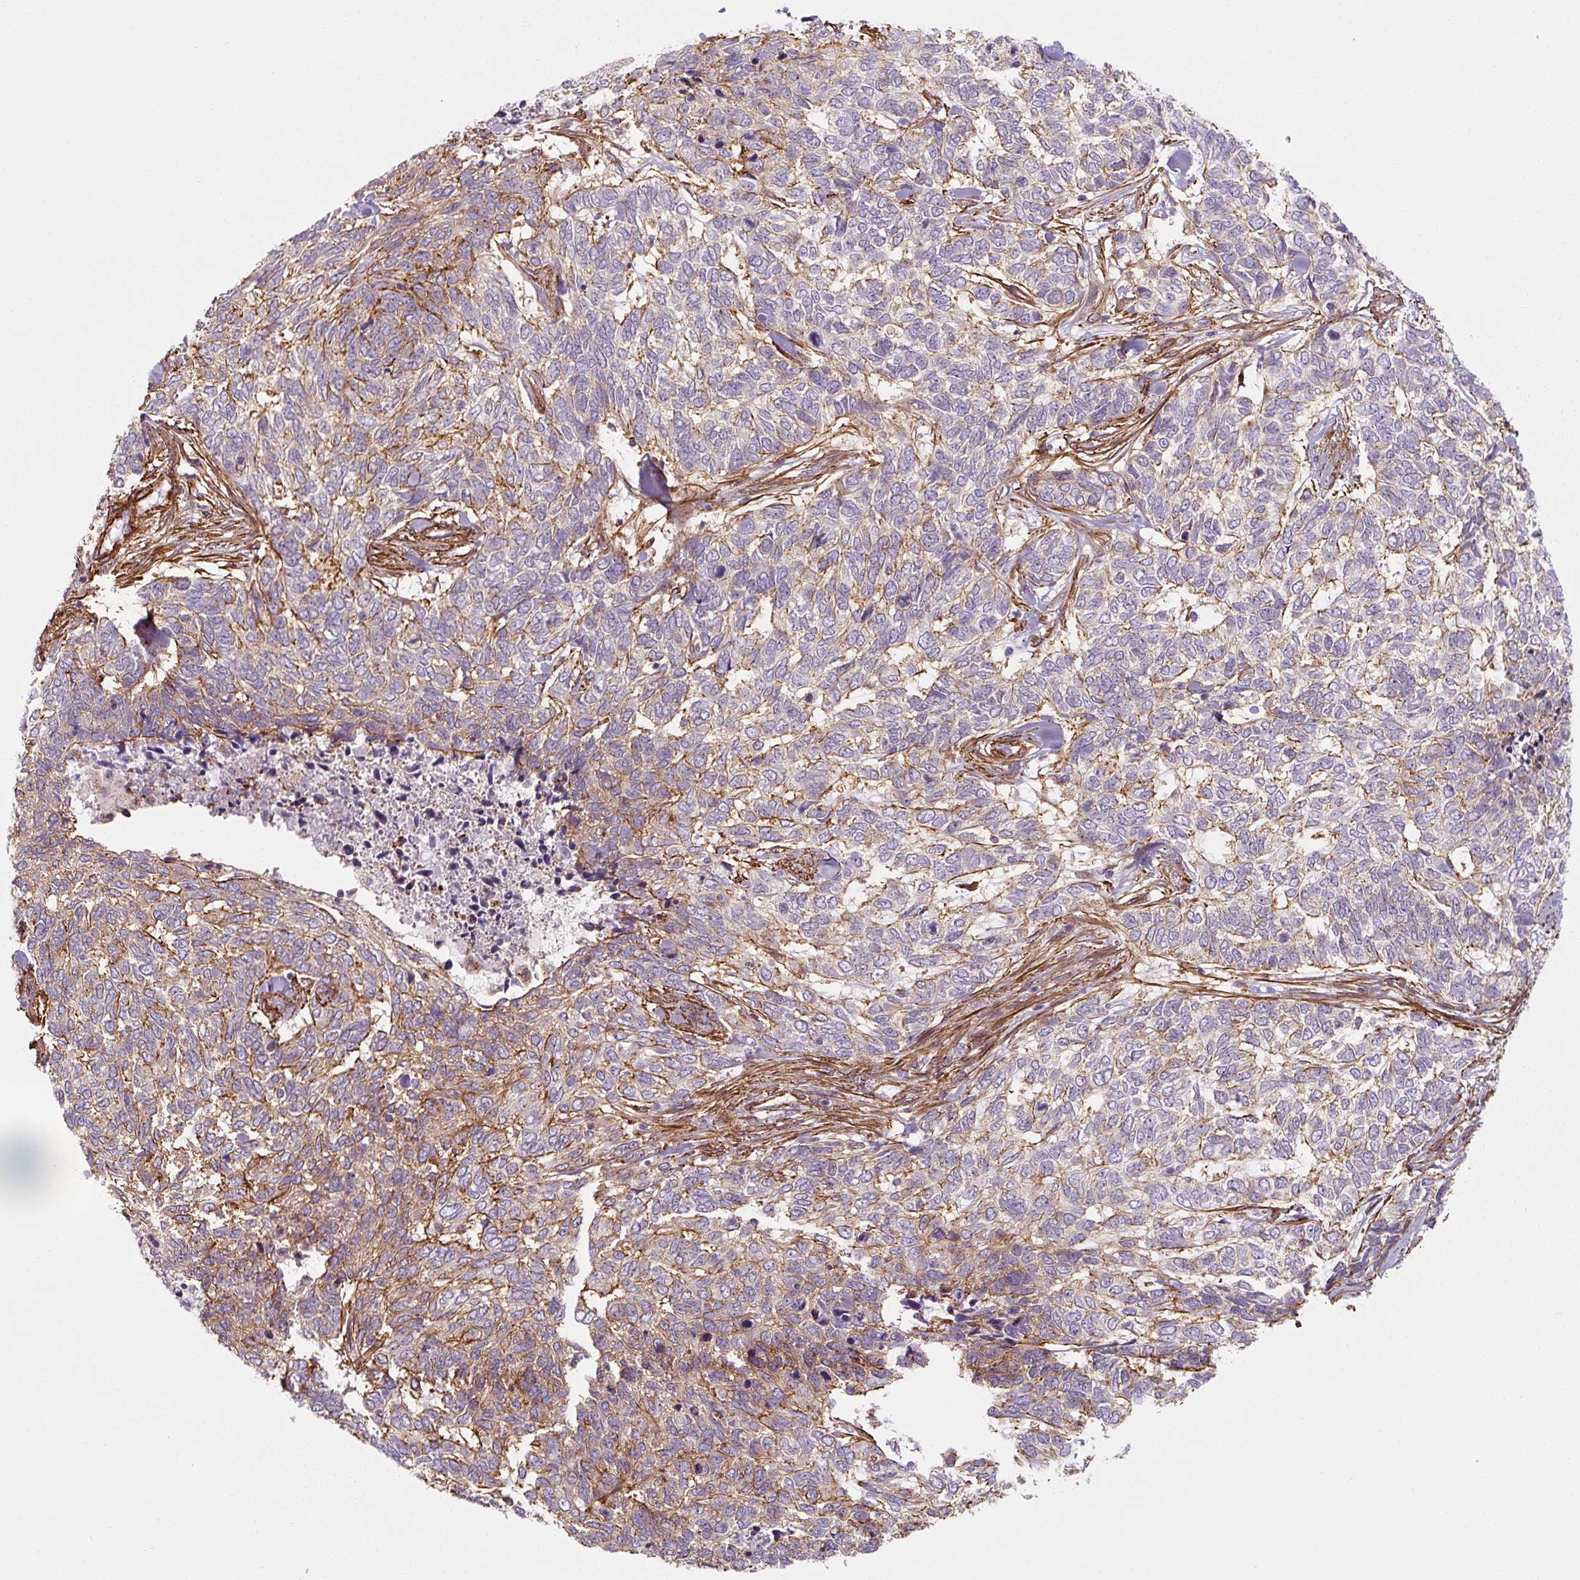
{"staining": {"intensity": "negative", "quantity": "none", "location": "none"}, "tissue": "skin cancer", "cell_type": "Tumor cells", "image_type": "cancer", "snomed": [{"axis": "morphology", "description": "Basal cell carcinoma"}, {"axis": "topography", "description": "Skin"}], "caption": "IHC photomicrograph of basal cell carcinoma (skin) stained for a protein (brown), which demonstrates no staining in tumor cells.", "gene": "MRPS5", "patient": {"sex": "female", "age": 65}}